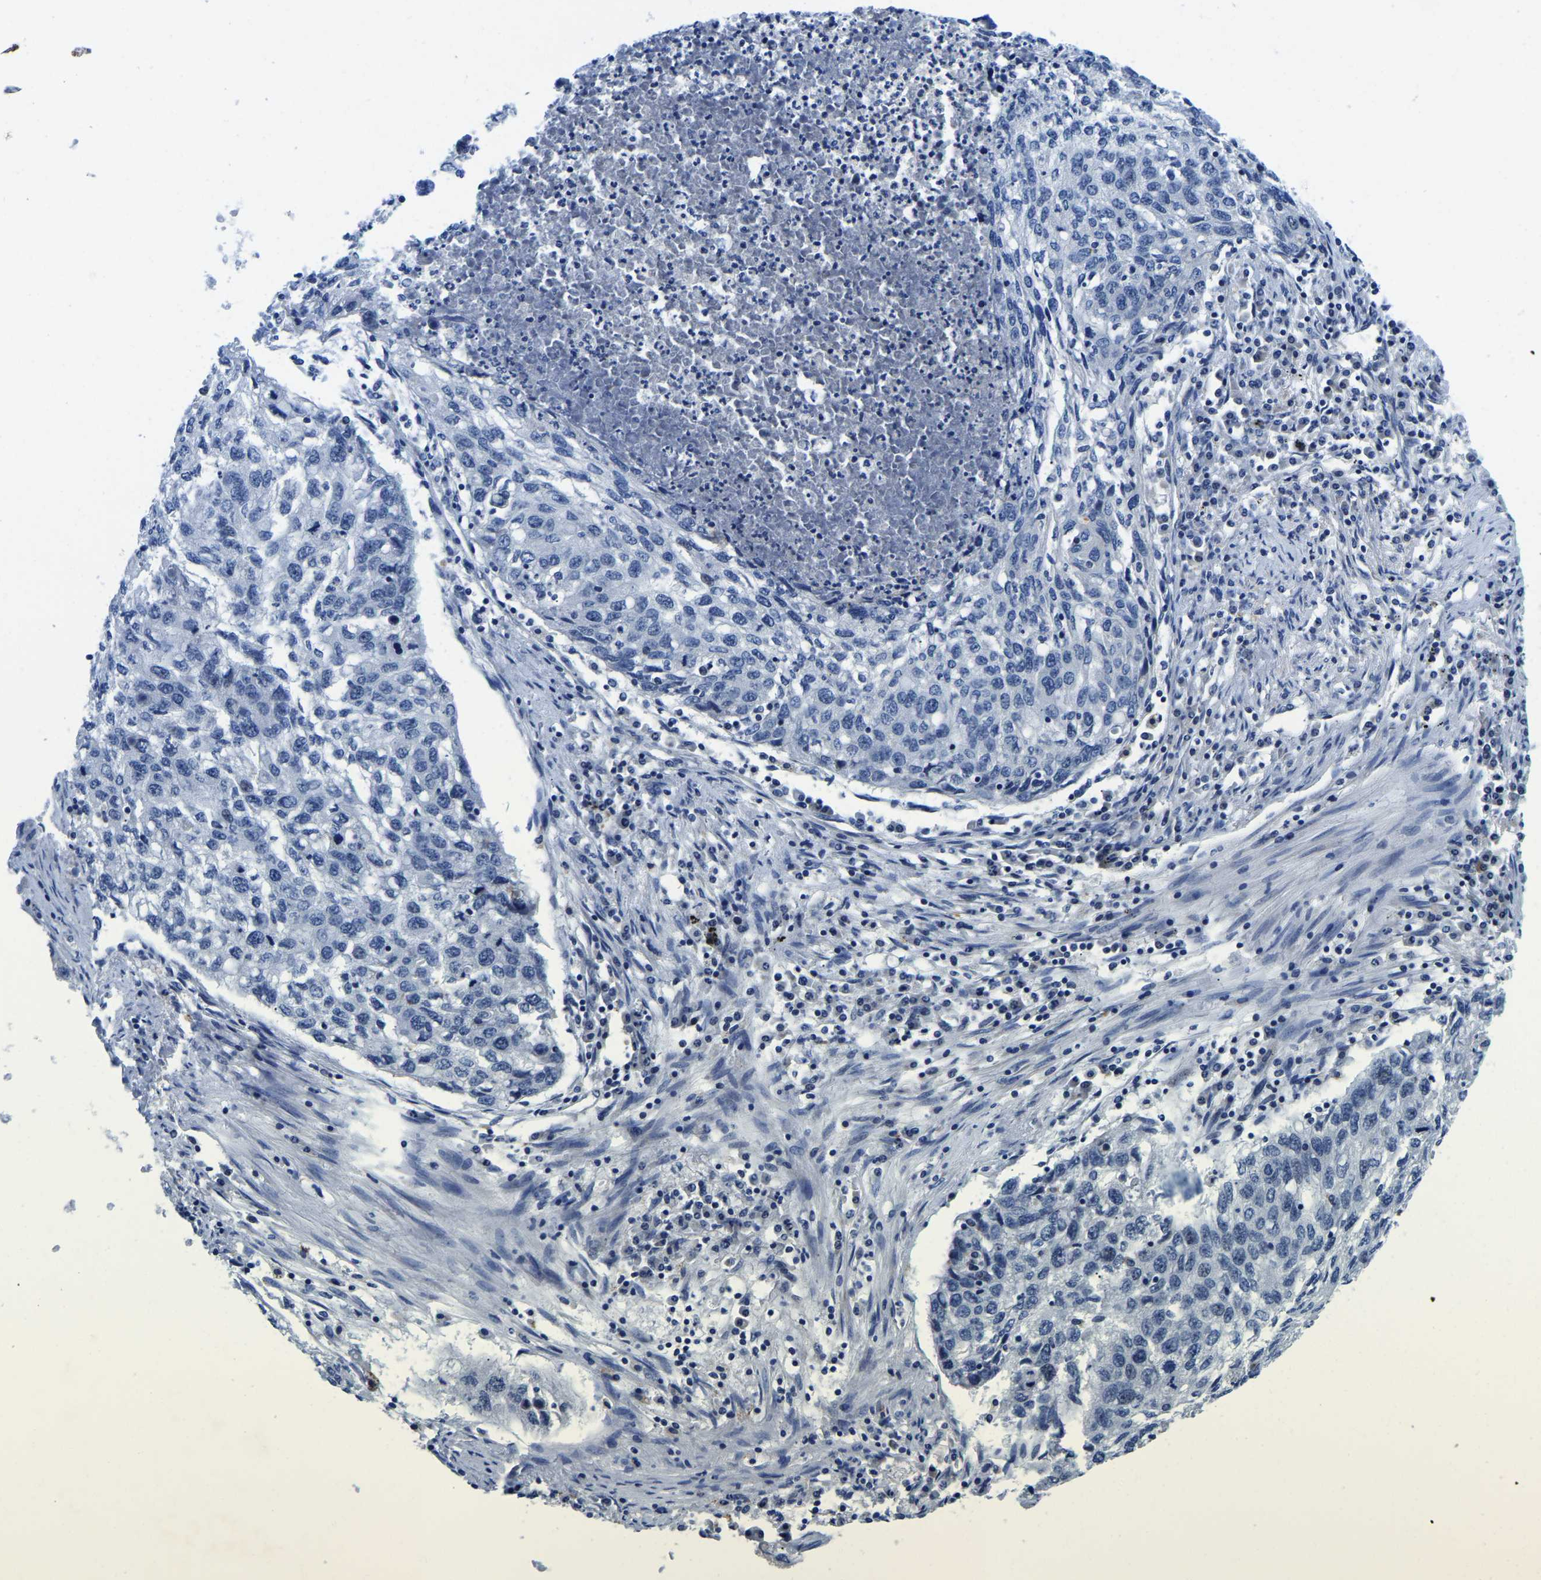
{"staining": {"intensity": "negative", "quantity": "none", "location": "none"}, "tissue": "lung cancer", "cell_type": "Tumor cells", "image_type": "cancer", "snomed": [{"axis": "morphology", "description": "Squamous cell carcinoma, NOS"}, {"axis": "topography", "description": "Lung"}], "caption": "Immunohistochemistry micrograph of neoplastic tissue: lung cancer (squamous cell carcinoma) stained with DAB (3,3'-diaminobenzidine) reveals no significant protein positivity in tumor cells.", "gene": "POLDIP3", "patient": {"sex": "female", "age": 63}}